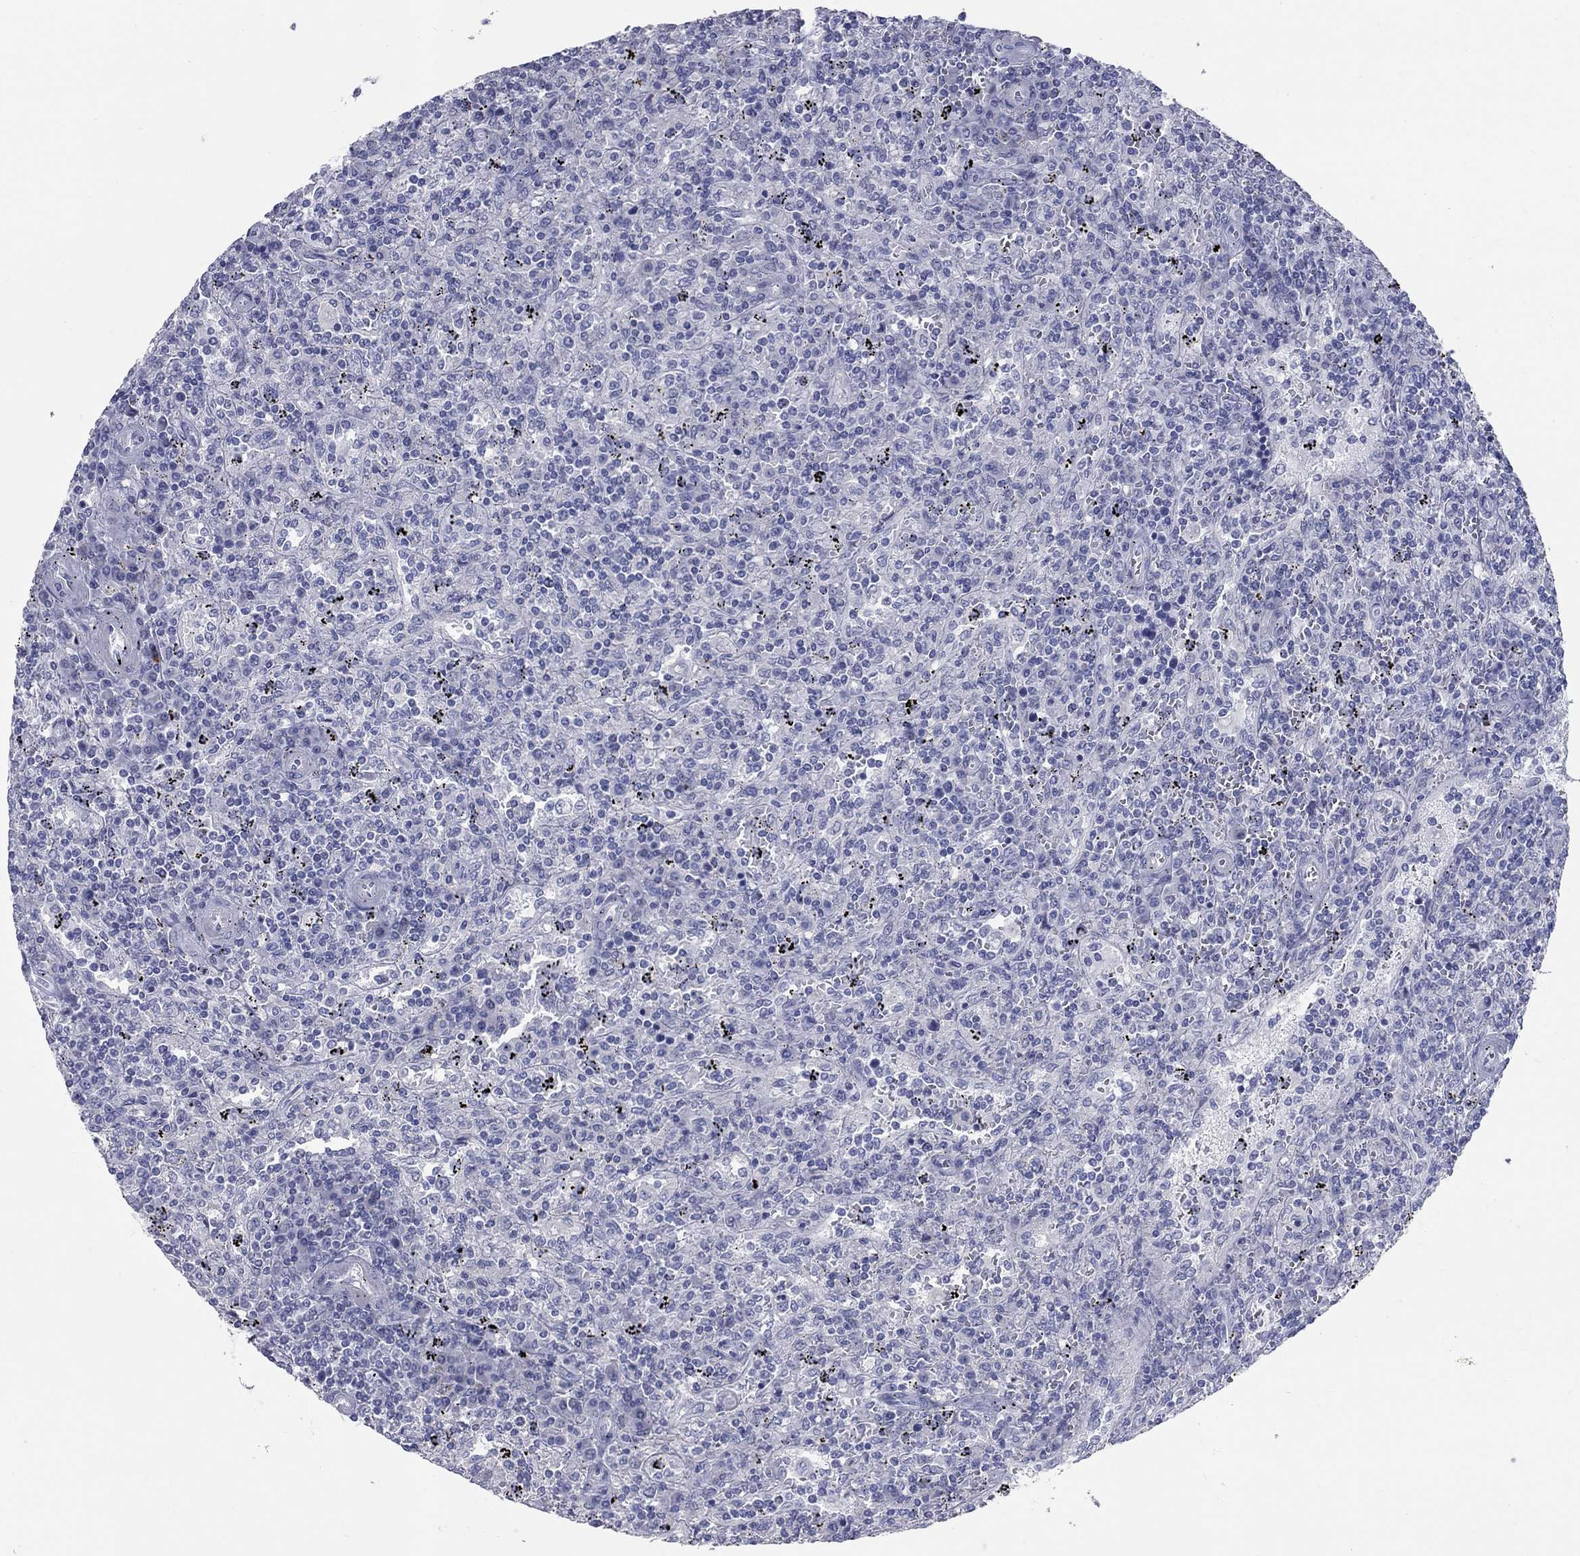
{"staining": {"intensity": "negative", "quantity": "none", "location": "none"}, "tissue": "lymphoma", "cell_type": "Tumor cells", "image_type": "cancer", "snomed": [{"axis": "morphology", "description": "Malignant lymphoma, non-Hodgkin's type, Low grade"}, {"axis": "topography", "description": "Spleen"}], "caption": "Immunohistochemistry micrograph of neoplastic tissue: human low-grade malignant lymphoma, non-Hodgkin's type stained with DAB (3,3'-diaminobenzidine) exhibits no significant protein positivity in tumor cells. (Stains: DAB immunohistochemistry (IHC) with hematoxylin counter stain, Microscopy: brightfield microscopy at high magnification).", "gene": "KIRREL2", "patient": {"sex": "male", "age": 62}}